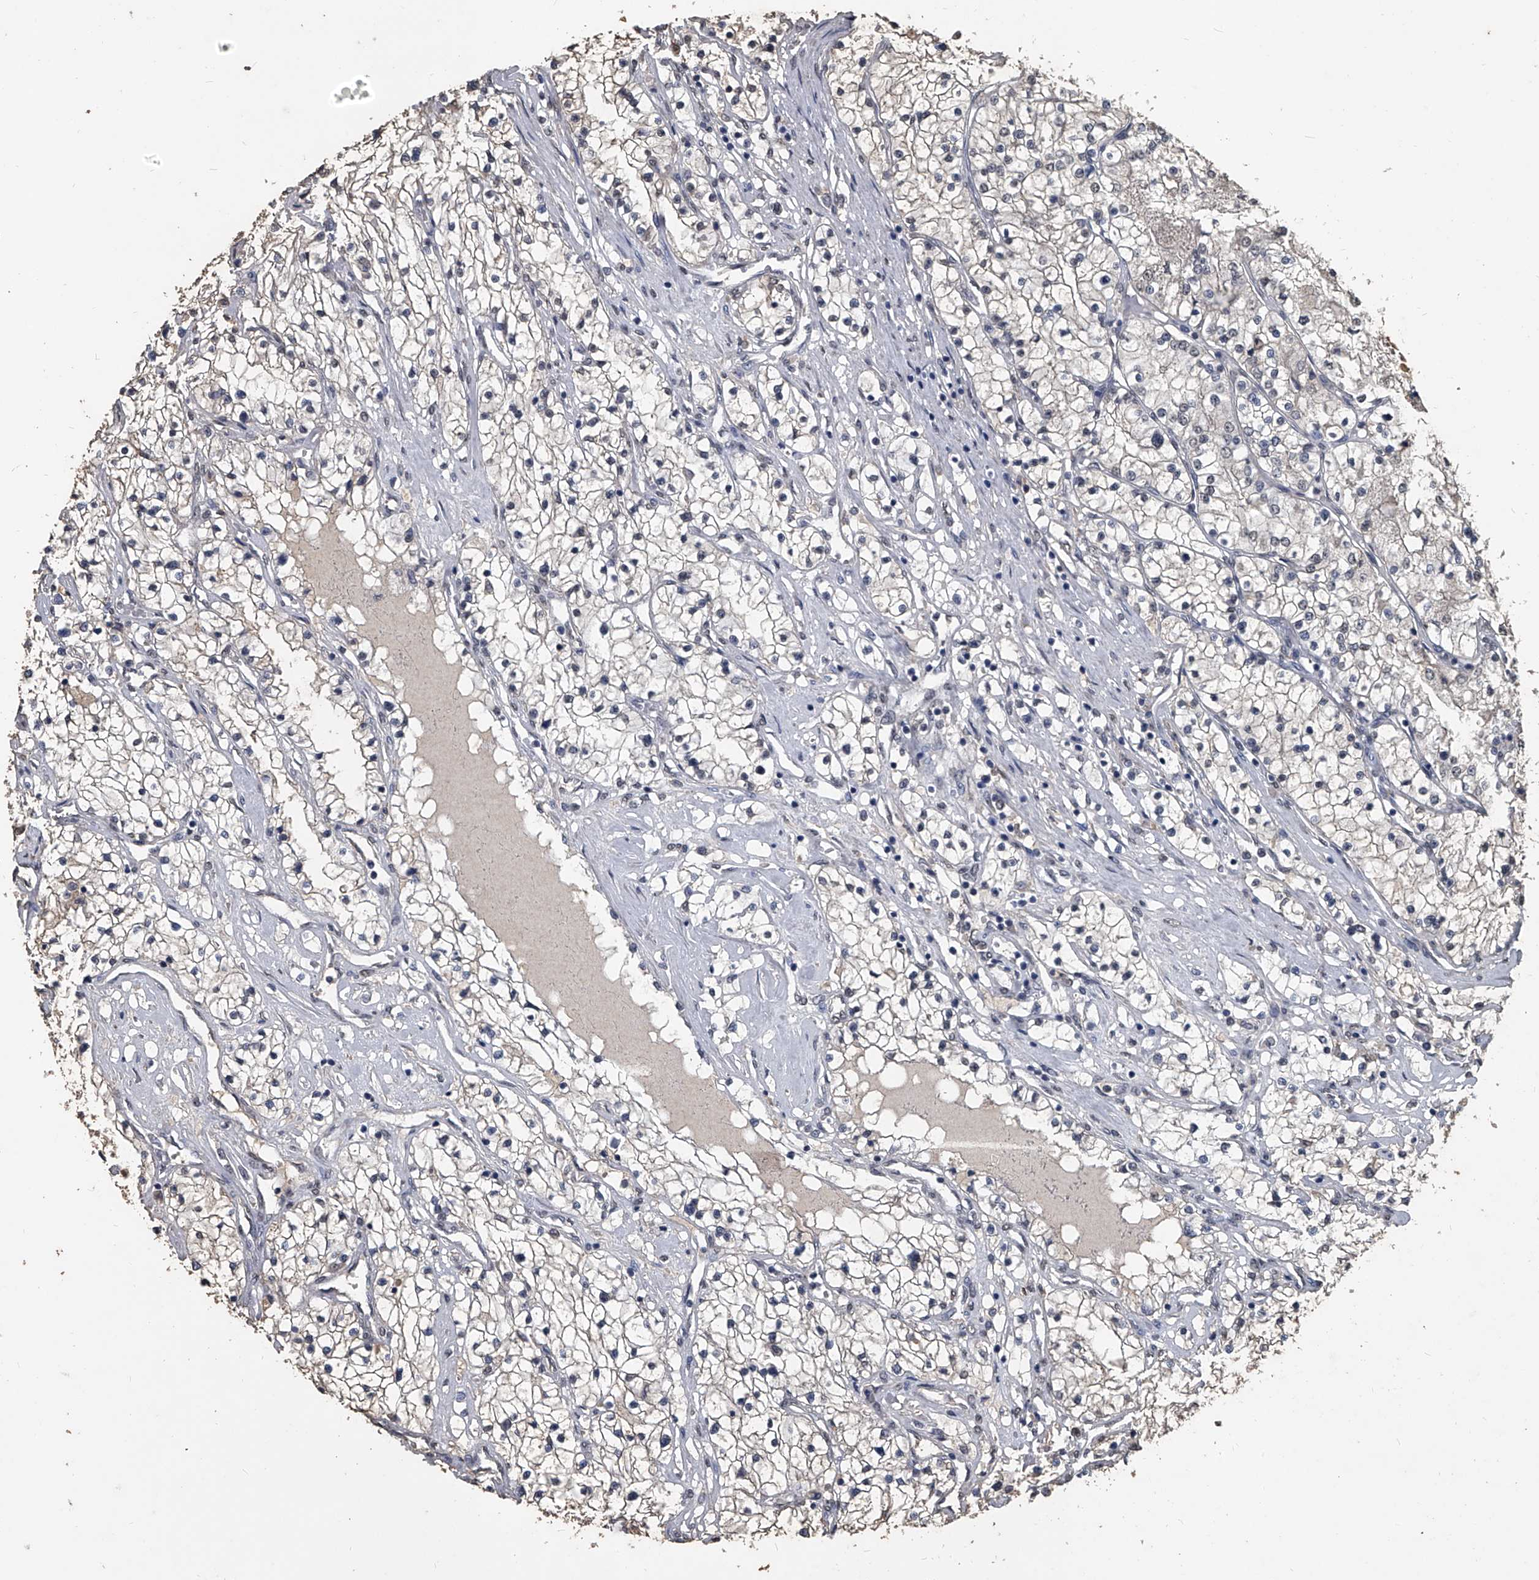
{"staining": {"intensity": "negative", "quantity": "none", "location": "none"}, "tissue": "renal cancer", "cell_type": "Tumor cells", "image_type": "cancer", "snomed": [{"axis": "morphology", "description": "Adenocarcinoma, NOS"}, {"axis": "topography", "description": "Kidney"}], "caption": "High power microscopy histopathology image of an immunohistochemistry (IHC) photomicrograph of renal cancer (adenocarcinoma), revealing no significant staining in tumor cells.", "gene": "MATR3", "patient": {"sex": "male", "age": 68}}